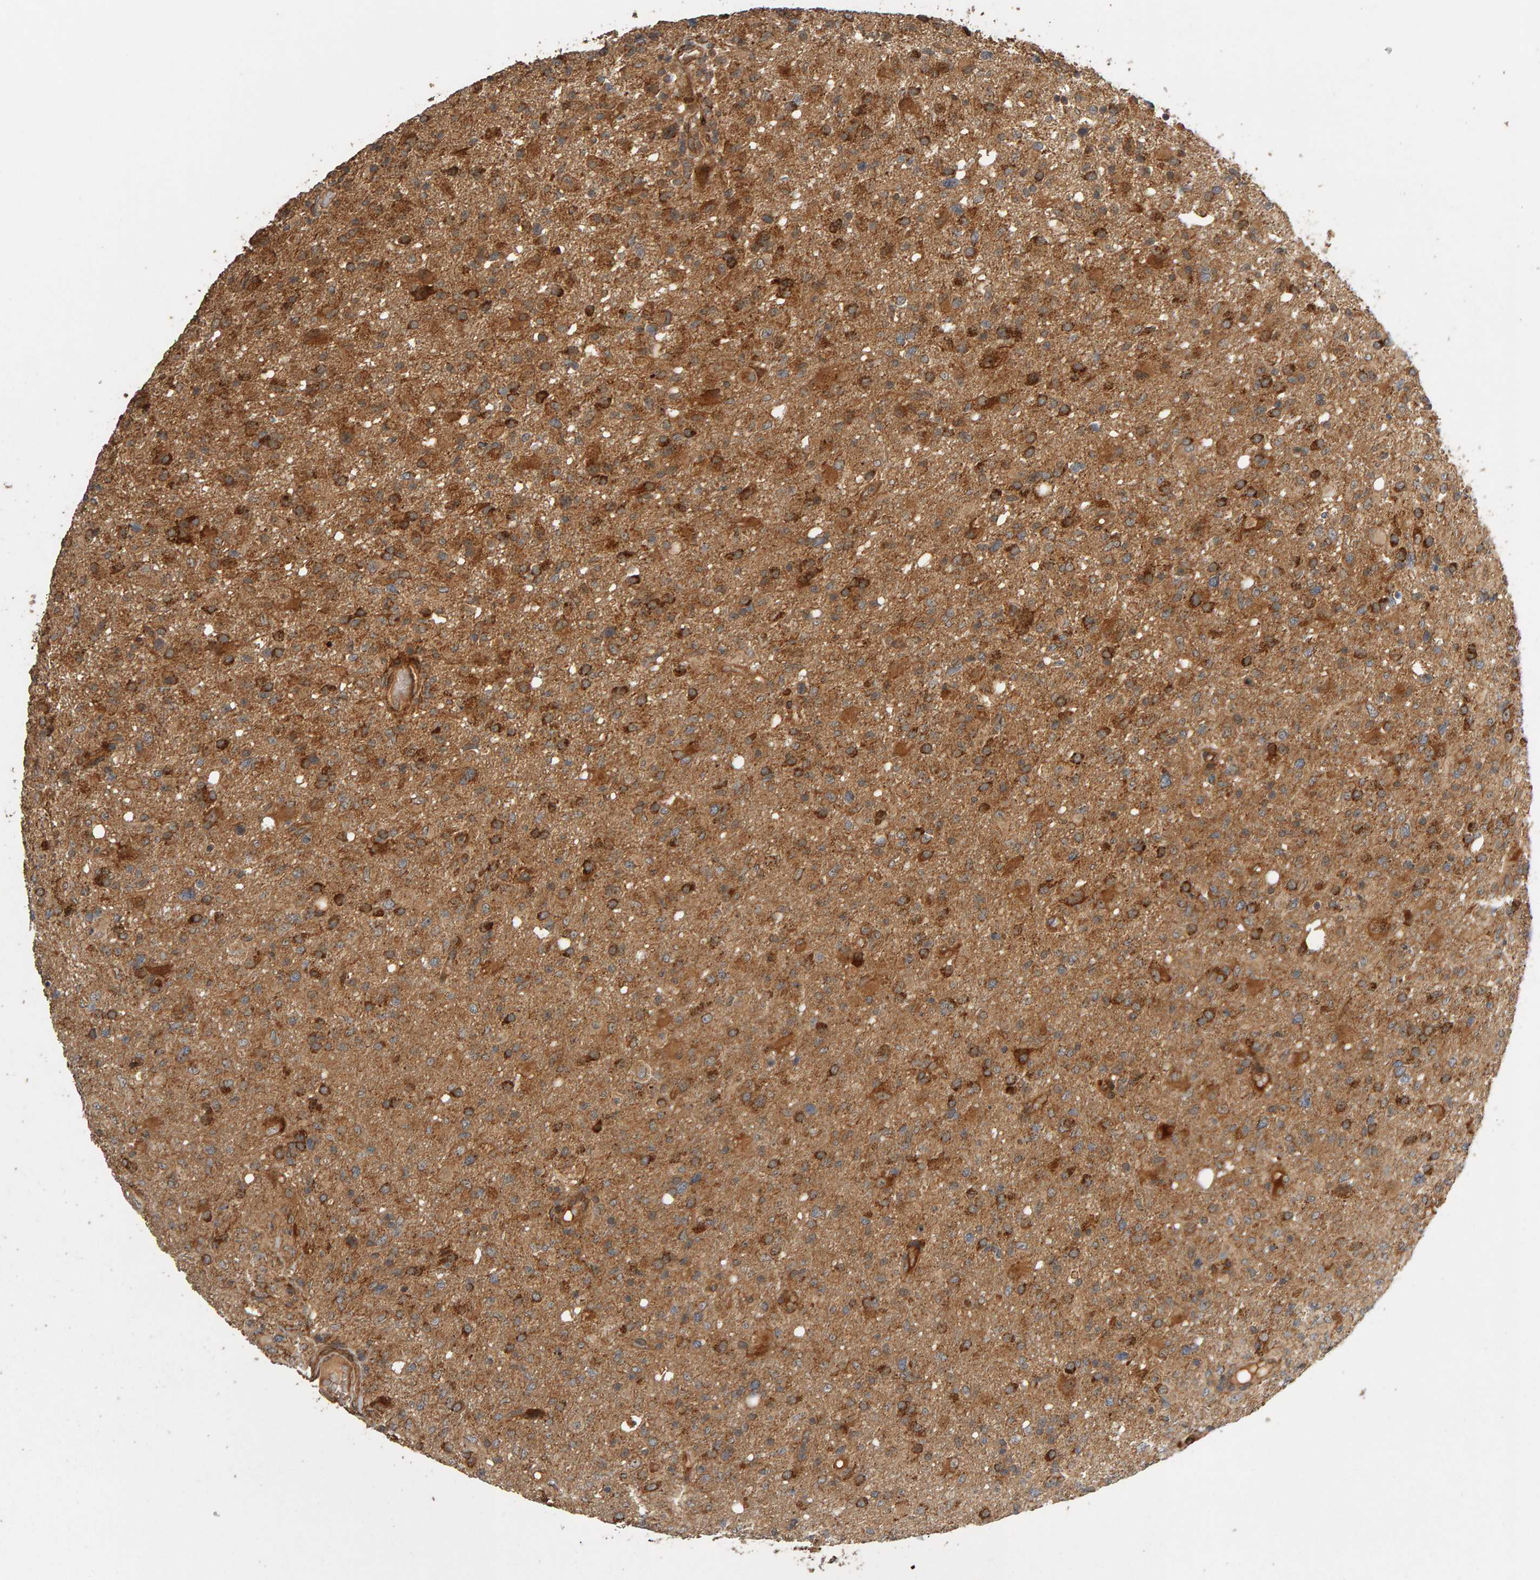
{"staining": {"intensity": "strong", "quantity": ">75%", "location": "cytoplasmic/membranous"}, "tissue": "glioma", "cell_type": "Tumor cells", "image_type": "cancer", "snomed": [{"axis": "morphology", "description": "Glioma, malignant, High grade"}, {"axis": "topography", "description": "Brain"}], "caption": "Malignant glioma (high-grade) tissue reveals strong cytoplasmic/membranous positivity in approximately >75% of tumor cells, visualized by immunohistochemistry.", "gene": "ZFAND1", "patient": {"sex": "female", "age": 57}}